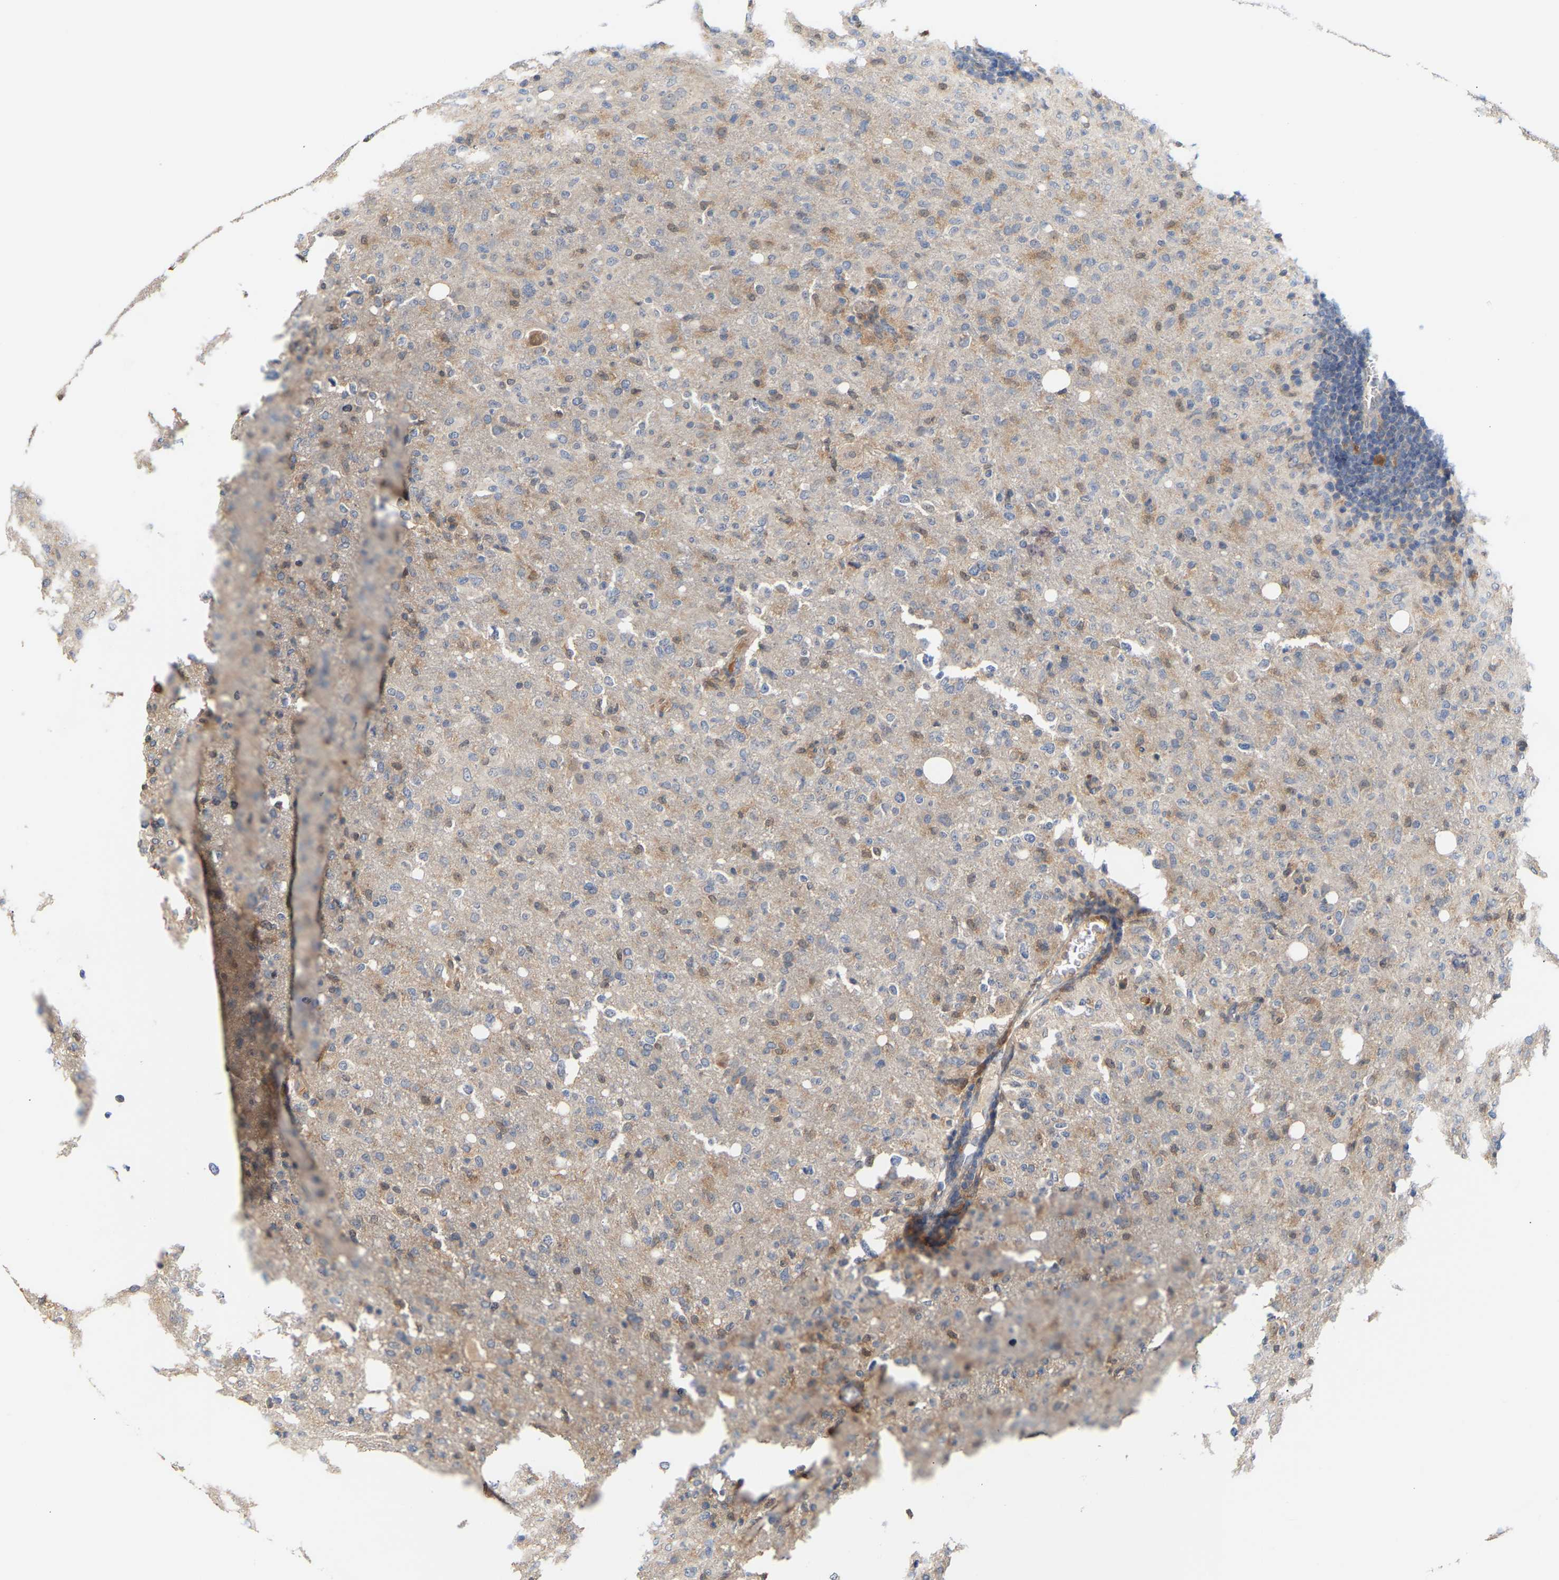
{"staining": {"intensity": "weak", "quantity": "<25%", "location": "cytoplasmic/membranous"}, "tissue": "glioma", "cell_type": "Tumor cells", "image_type": "cancer", "snomed": [{"axis": "morphology", "description": "Glioma, malignant, High grade"}, {"axis": "topography", "description": "Brain"}], "caption": "High magnification brightfield microscopy of malignant glioma (high-grade) stained with DAB (3,3'-diaminobenzidine) (brown) and counterstained with hematoxylin (blue): tumor cells show no significant staining.", "gene": "TPMT", "patient": {"sex": "female", "age": 57}}